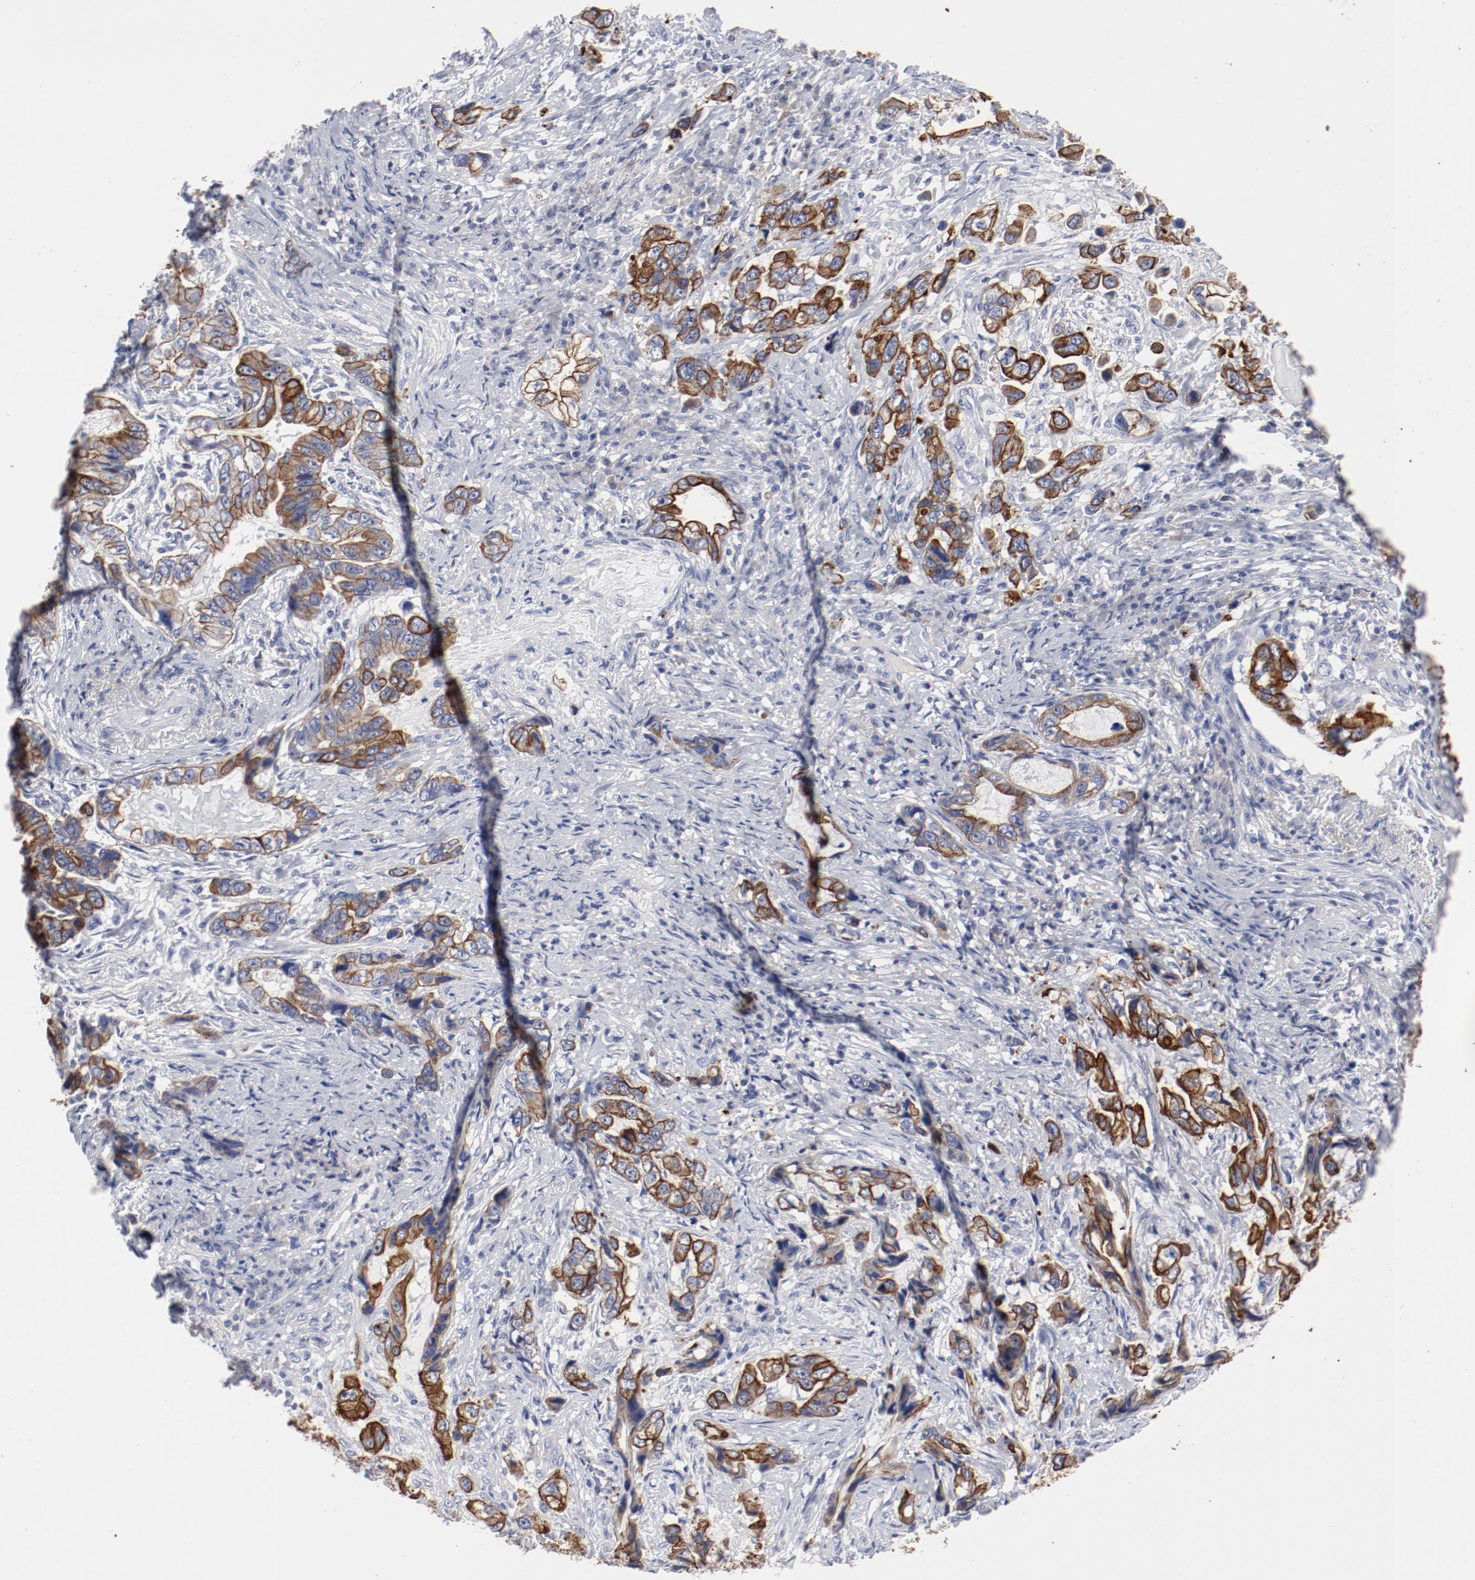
{"staining": {"intensity": "strong", "quantity": ">75%", "location": "cytoplasmic/membranous"}, "tissue": "stomach cancer", "cell_type": "Tumor cells", "image_type": "cancer", "snomed": [{"axis": "morphology", "description": "Adenocarcinoma, NOS"}, {"axis": "topography", "description": "Stomach, lower"}], "caption": "The micrograph demonstrates a brown stain indicating the presence of a protein in the cytoplasmic/membranous of tumor cells in stomach cancer. (brown staining indicates protein expression, while blue staining denotes nuclei).", "gene": "TSPAN6", "patient": {"sex": "female", "age": 93}}